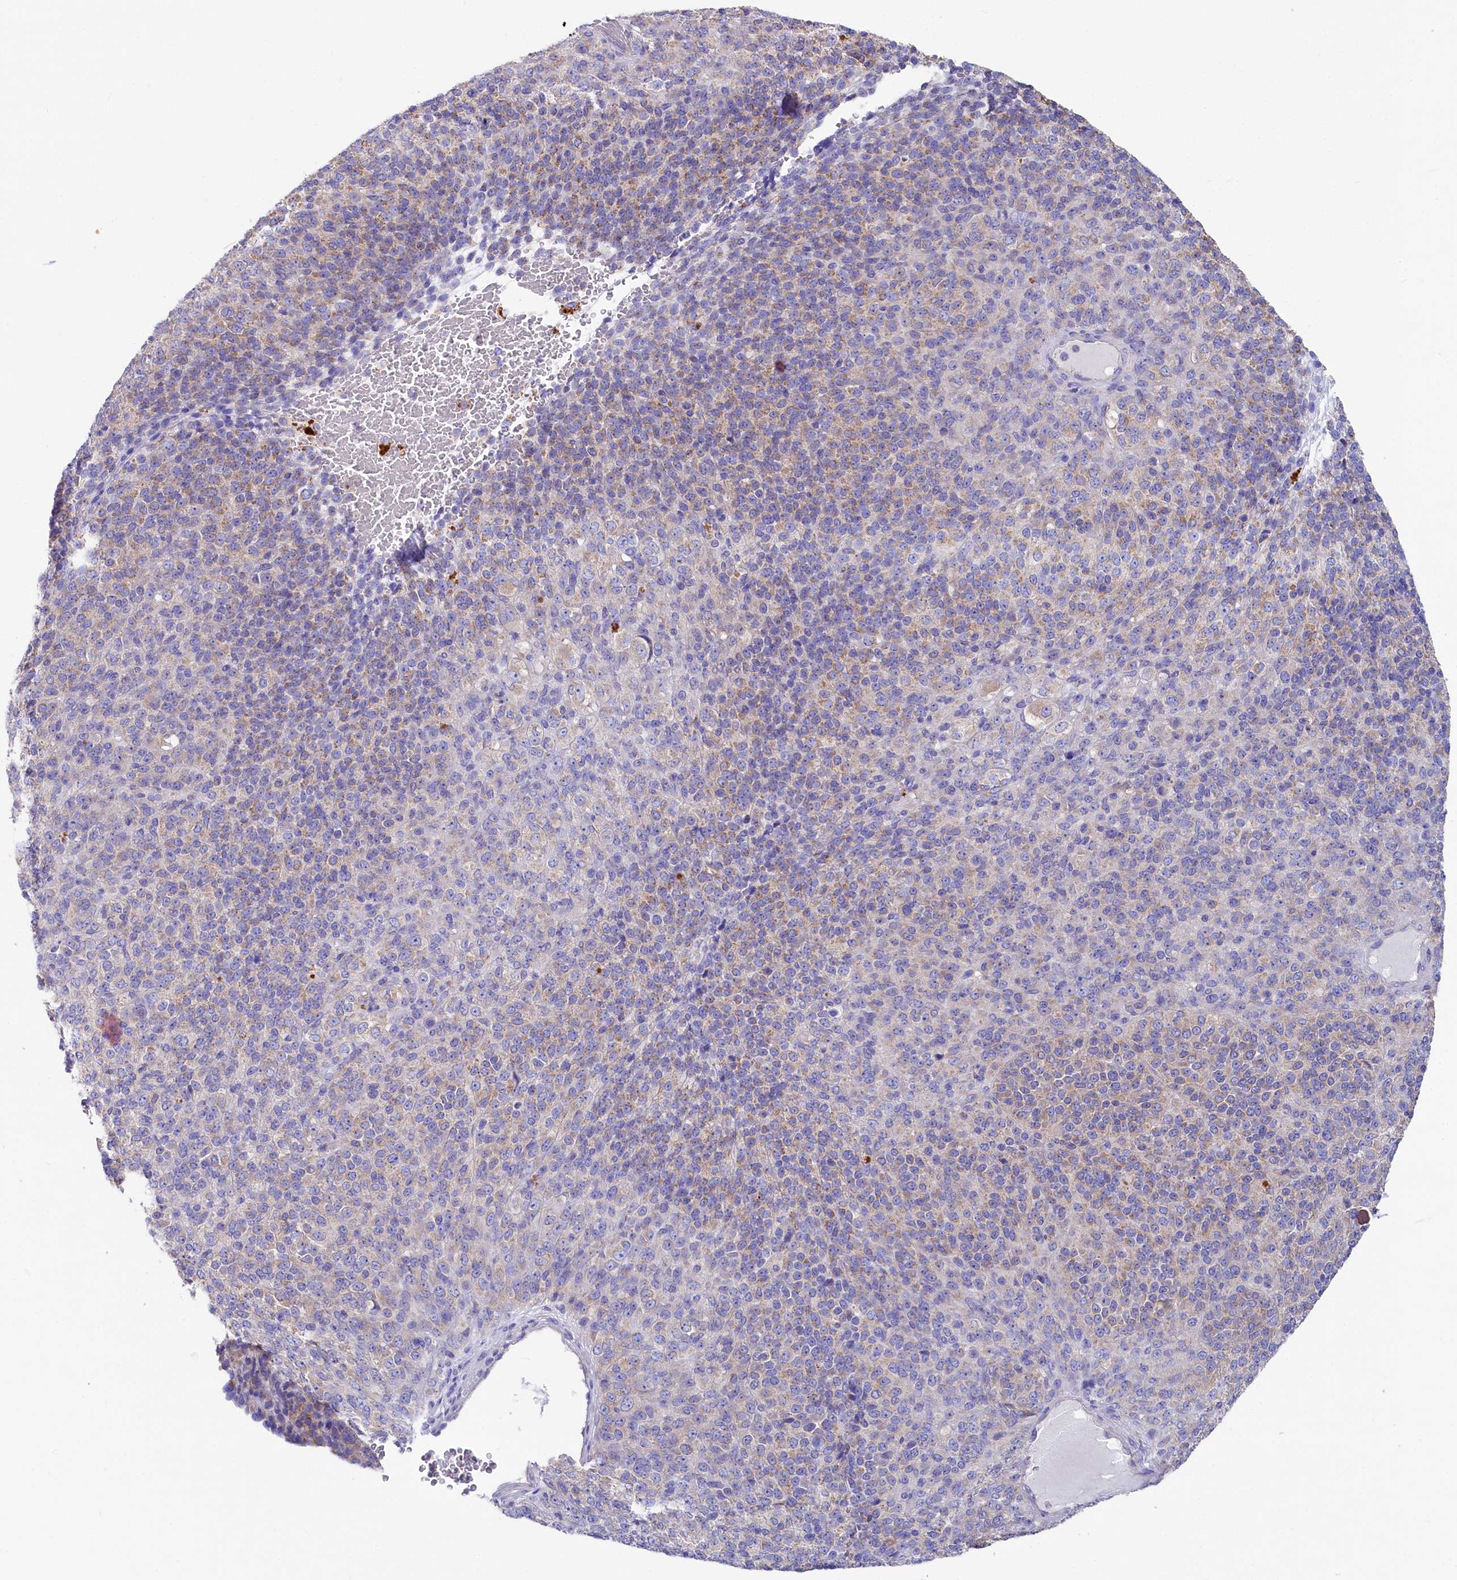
{"staining": {"intensity": "weak", "quantity": "<25%", "location": "cytoplasmic/membranous"}, "tissue": "melanoma", "cell_type": "Tumor cells", "image_type": "cancer", "snomed": [{"axis": "morphology", "description": "Malignant melanoma, Metastatic site"}, {"axis": "topography", "description": "Brain"}], "caption": "Immunohistochemistry (IHC) histopathology image of human melanoma stained for a protein (brown), which exhibits no expression in tumor cells.", "gene": "VPS26B", "patient": {"sex": "female", "age": 56}}